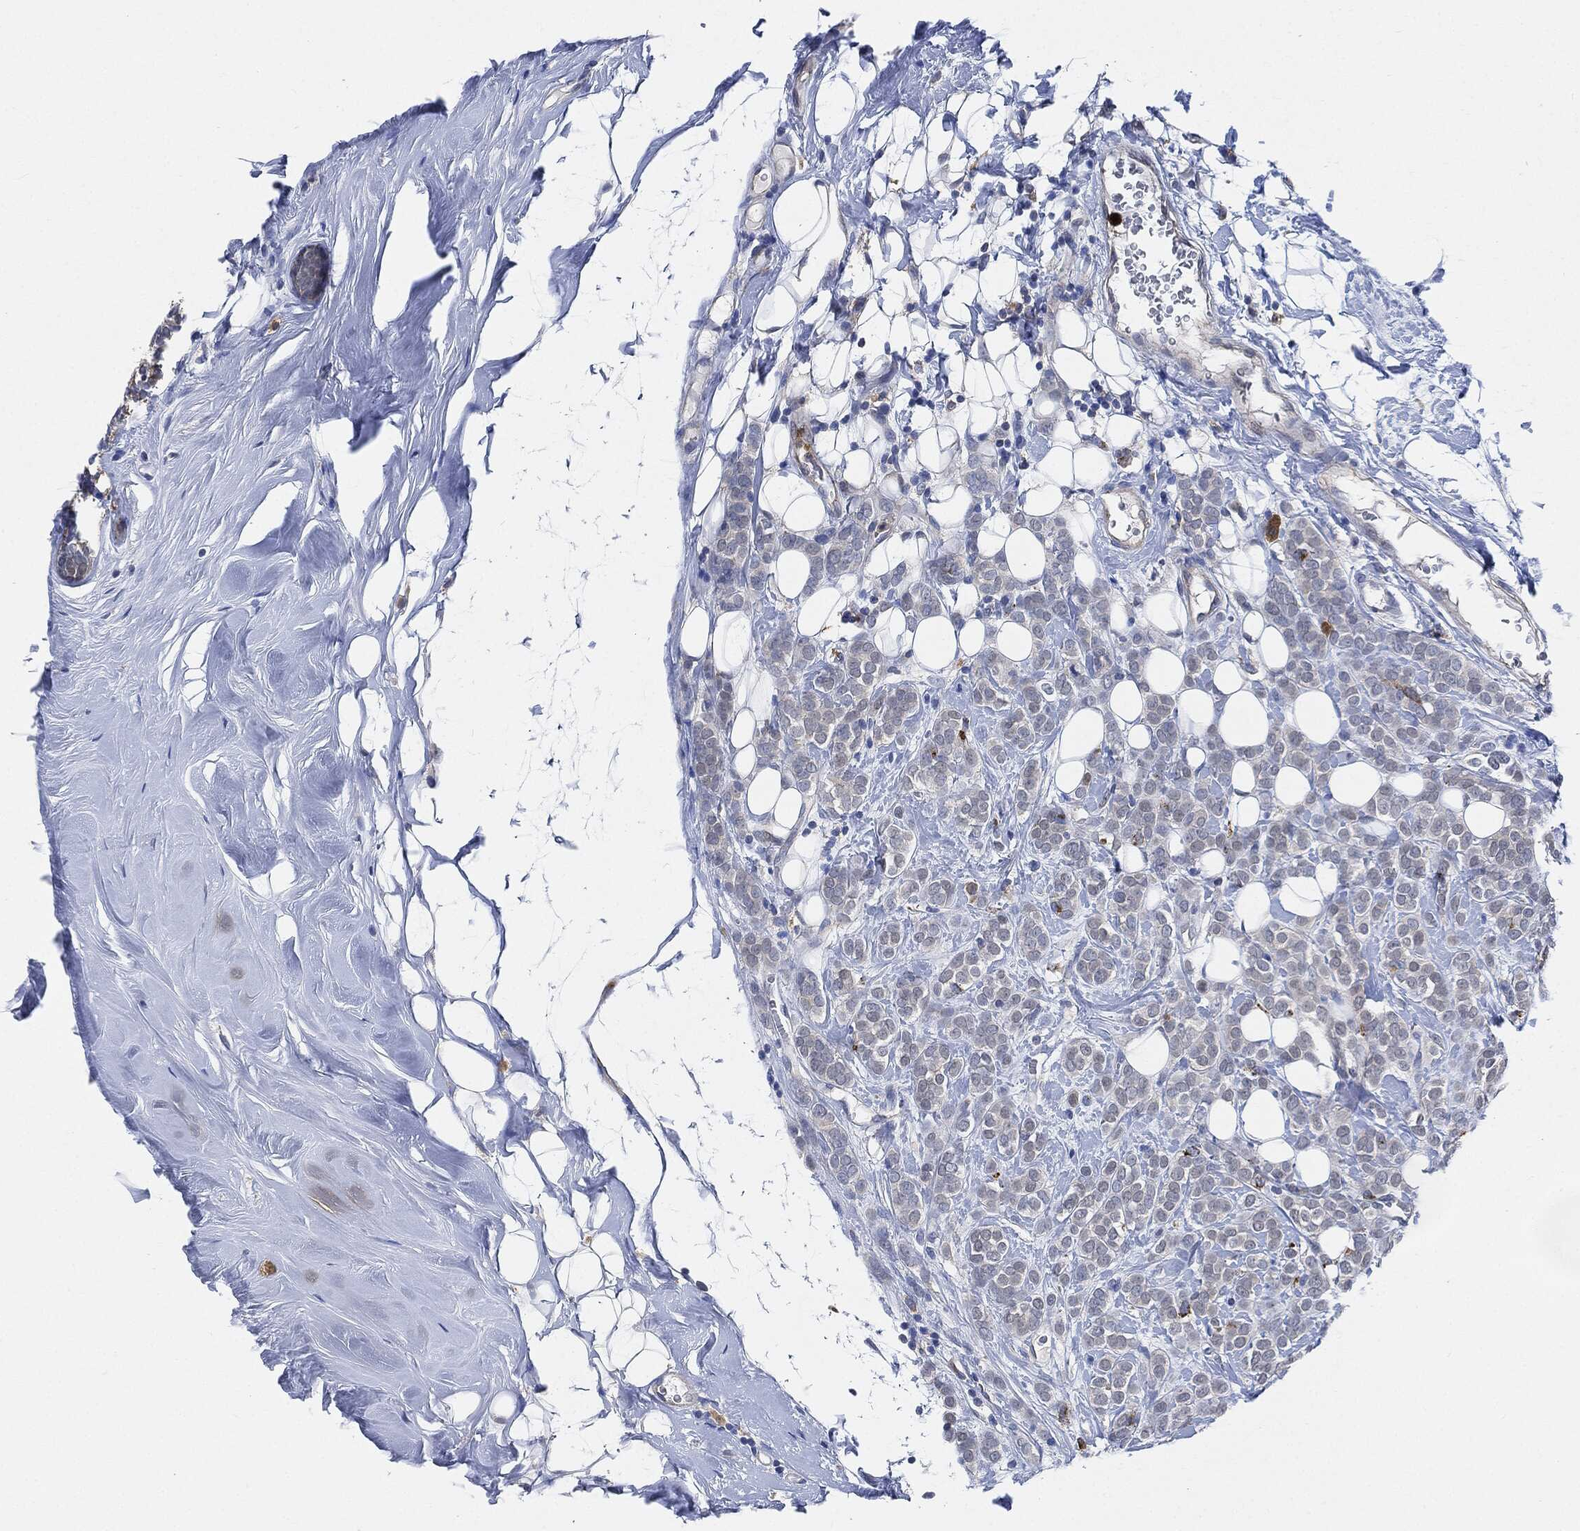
{"staining": {"intensity": "negative", "quantity": "none", "location": "none"}, "tissue": "breast cancer", "cell_type": "Tumor cells", "image_type": "cancer", "snomed": [{"axis": "morphology", "description": "Lobular carcinoma"}, {"axis": "topography", "description": "Breast"}], "caption": "Immunohistochemical staining of breast lobular carcinoma demonstrates no significant expression in tumor cells.", "gene": "VSIG4", "patient": {"sex": "female", "age": 49}}